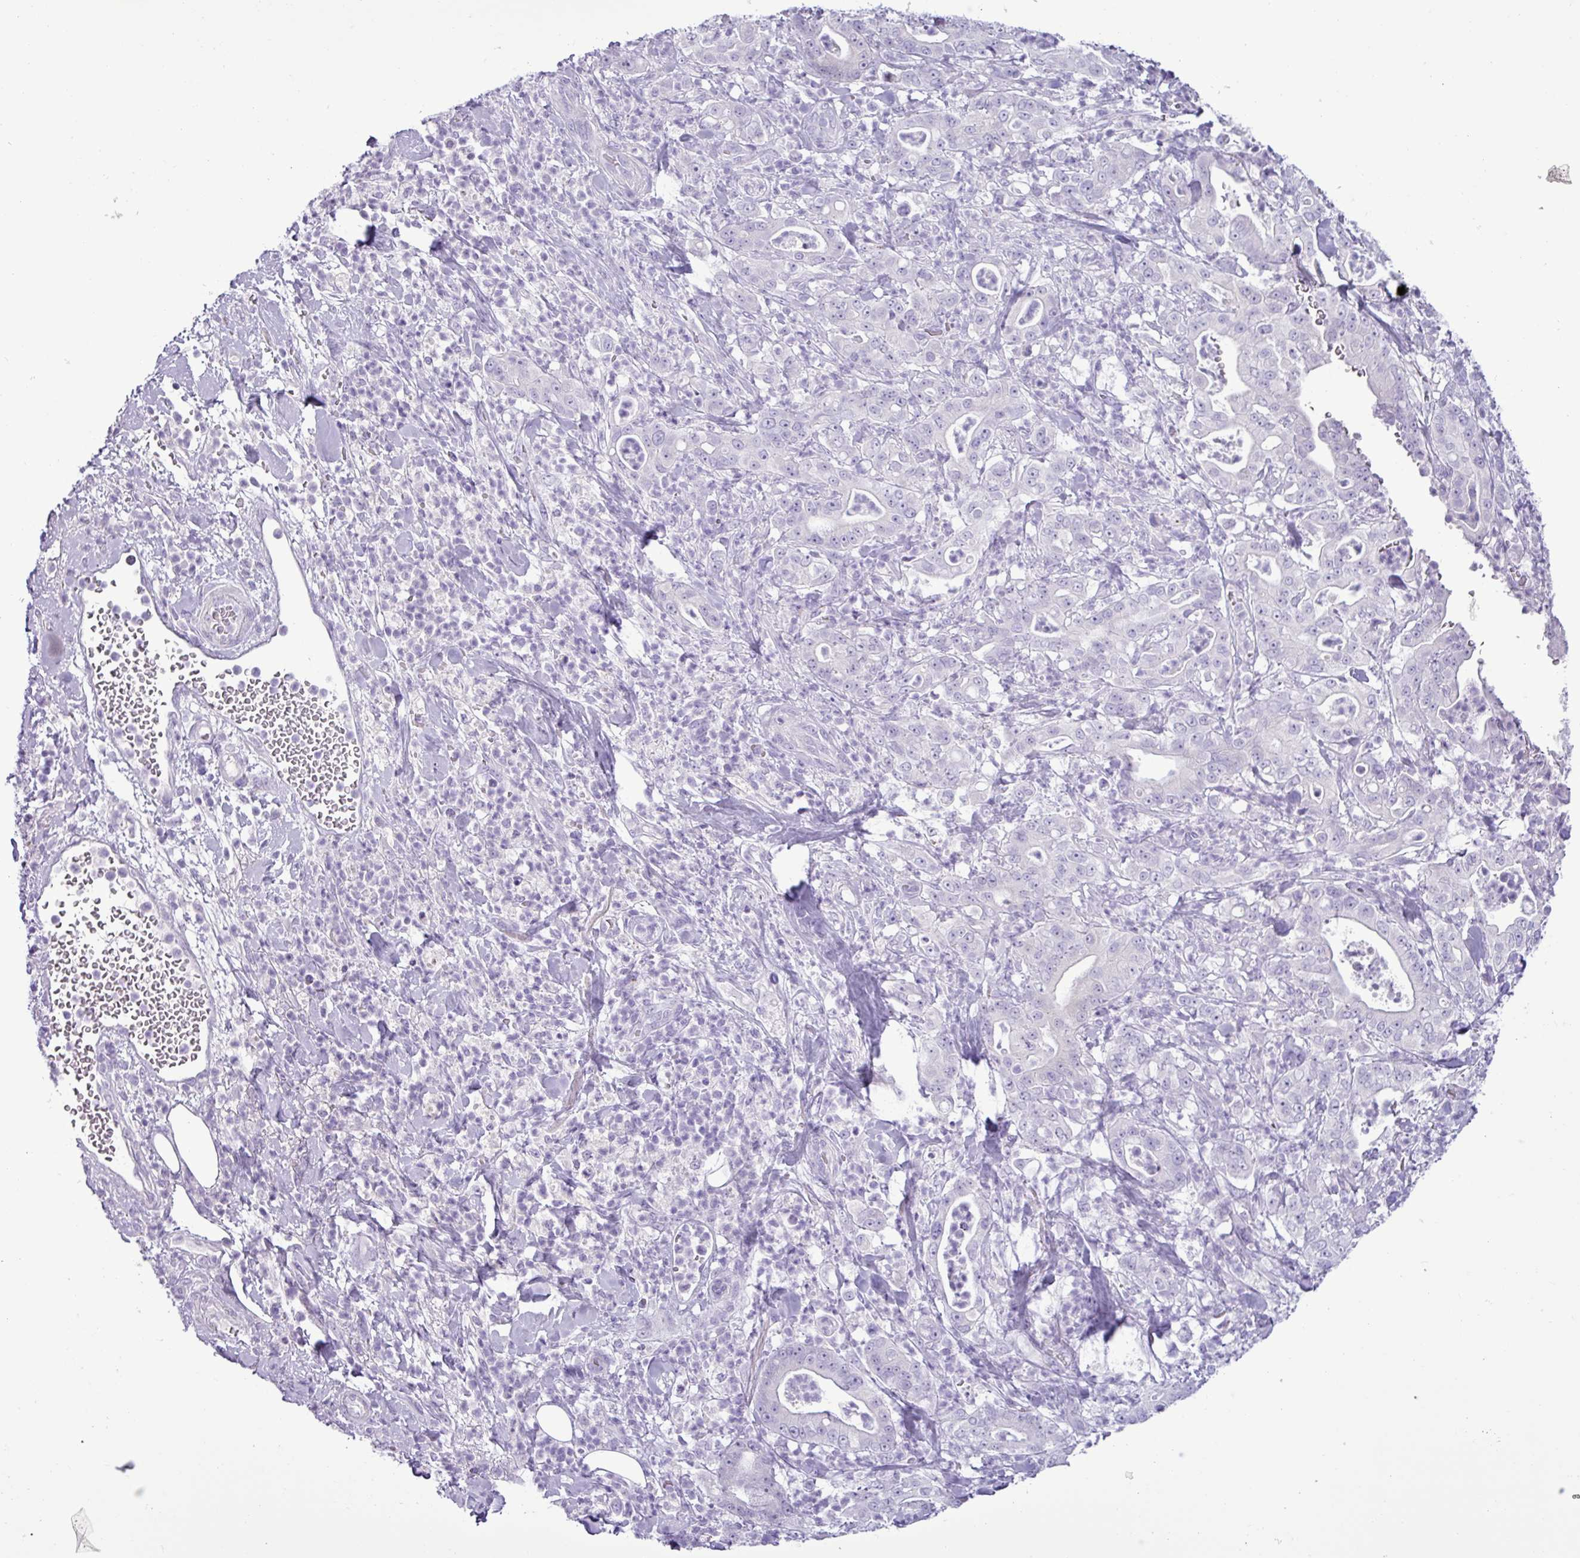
{"staining": {"intensity": "negative", "quantity": "none", "location": "none"}, "tissue": "pancreatic cancer", "cell_type": "Tumor cells", "image_type": "cancer", "snomed": [{"axis": "morphology", "description": "Adenocarcinoma, NOS"}, {"axis": "topography", "description": "Pancreas"}], "caption": "IHC image of pancreatic cancer (adenocarcinoma) stained for a protein (brown), which reveals no positivity in tumor cells. The staining is performed using DAB (3,3'-diaminobenzidine) brown chromogen with nuclei counter-stained in using hematoxylin.", "gene": "ALDH3A1", "patient": {"sex": "male", "age": 71}}